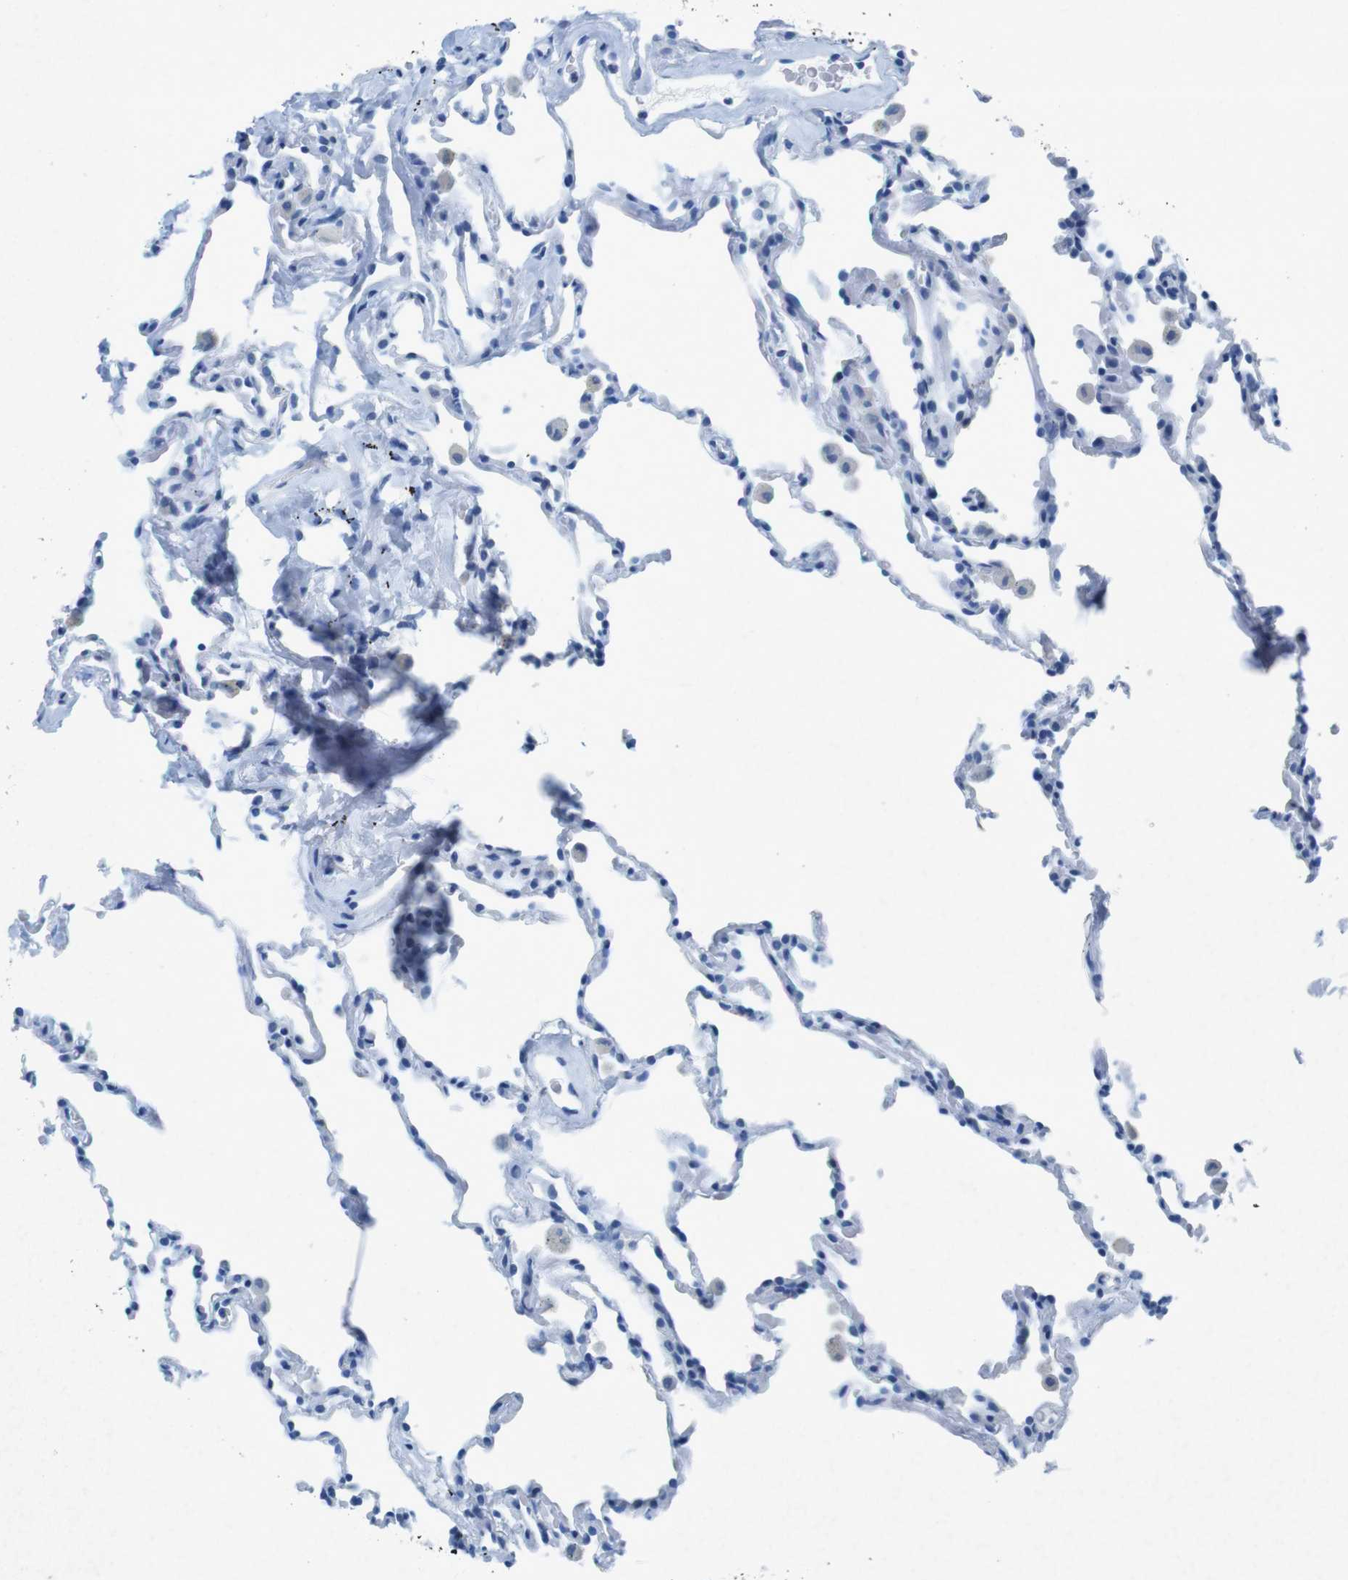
{"staining": {"intensity": "negative", "quantity": "none", "location": "none"}, "tissue": "lung", "cell_type": "Alveolar cells", "image_type": "normal", "snomed": [{"axis": "morphology", "description": "Normal tissue, NOS"}, {"axis": "morphology", "description": "Soft tissue tumor metastatic"}, {"axis": "topography", "description": "Lung"}], "caption": "Immunohistochemistry micrograph of normal human lung stained for a protein (brown), which demonstrates no staining in alveolar cells.", "gene": "CTAG1B", "patient": {"sex": "male", "age": 59}}